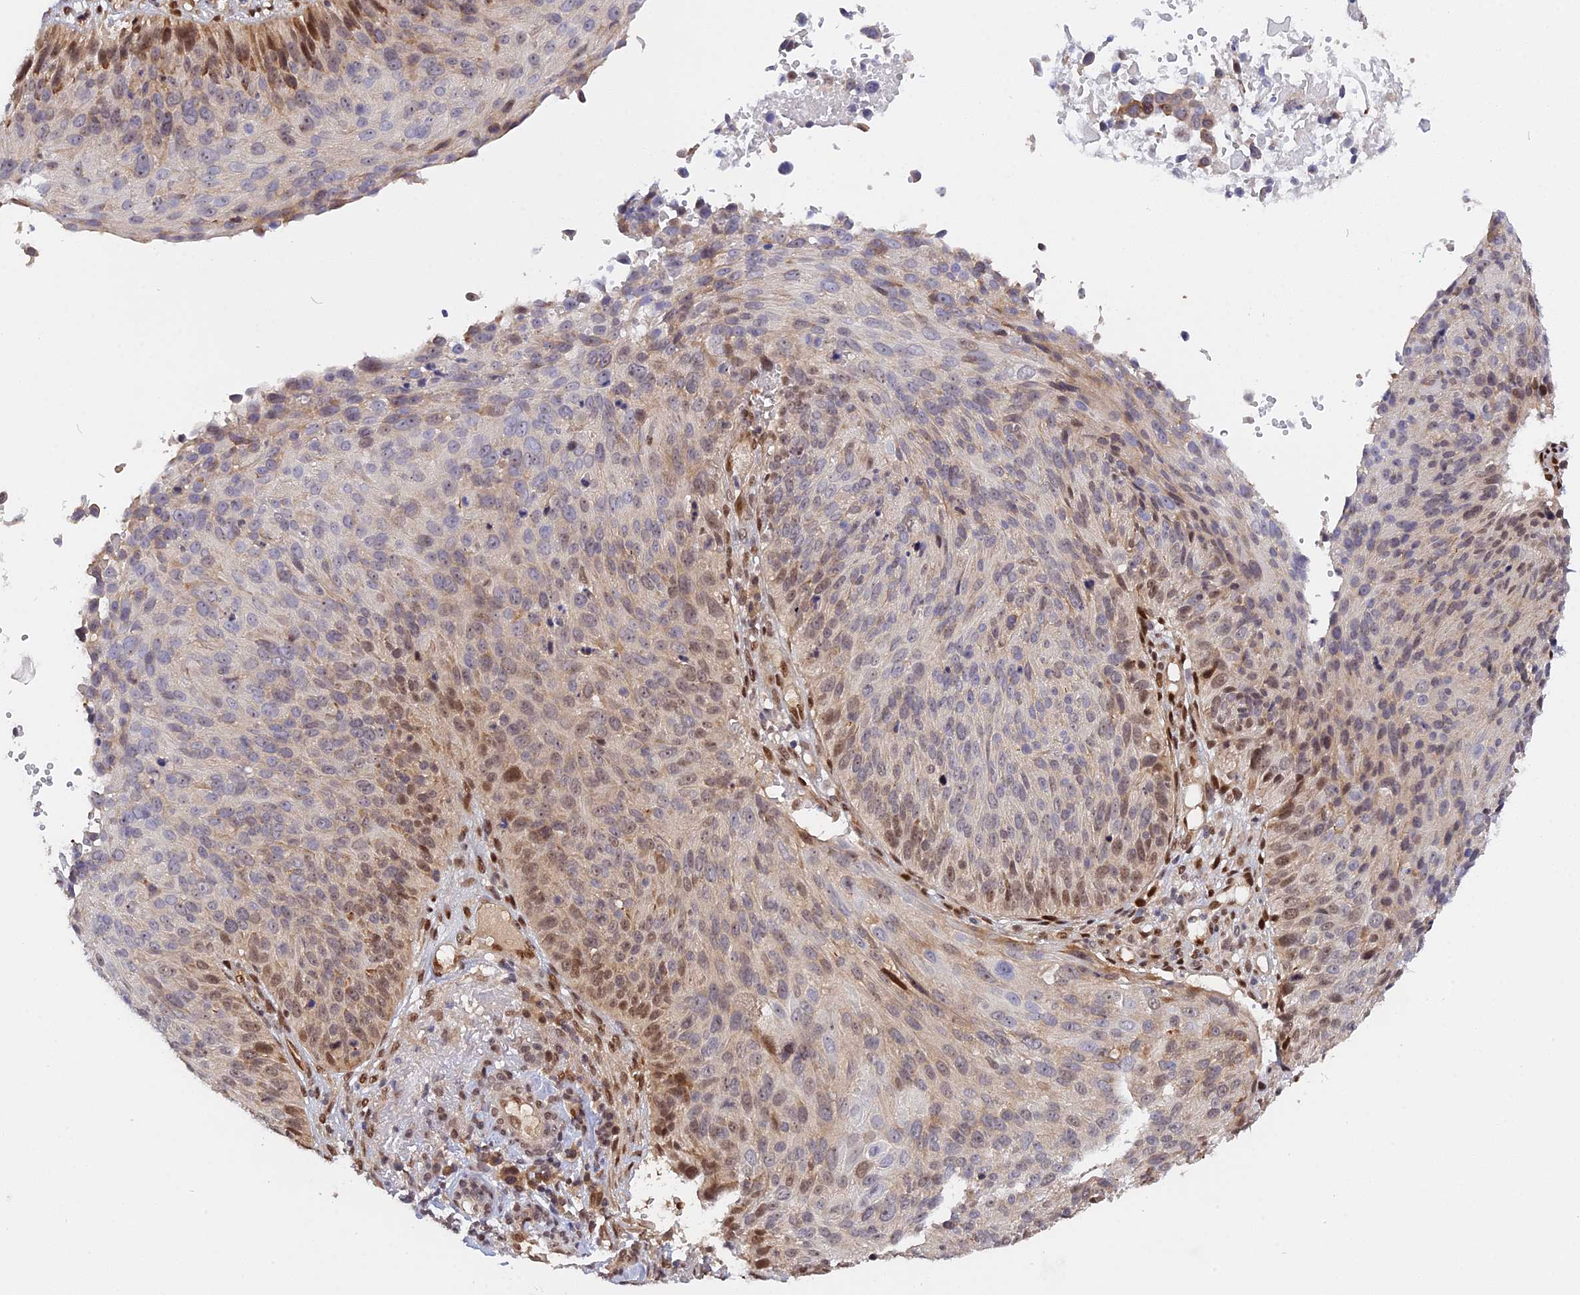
{"staining": {"intensity": "moderate", "quantity": "<25%", "location": "nuclear"}, "tissue": "cervical cancer", "cell_type": "Tumor cells", "image_type": "cancer", "snomed": [{"axis": "morphology", "description": "Squamous cell carcinoma, NOS"}, {"axis": "topography", "description": "Cervix"}], "caption": "Brown immunohistochemical staining in human cervical squamous cell carcinoma reveals moderate nuclear staining in approximately <25% of tumor cells. (Stains: DAB (3,3'-diaminobenzidine) in brown, nuclei in blue, Microscopy: brightfield microscopy at high magnification).", "gene": "ZNF428", "patient": {"sex": "female", "age": 74}}